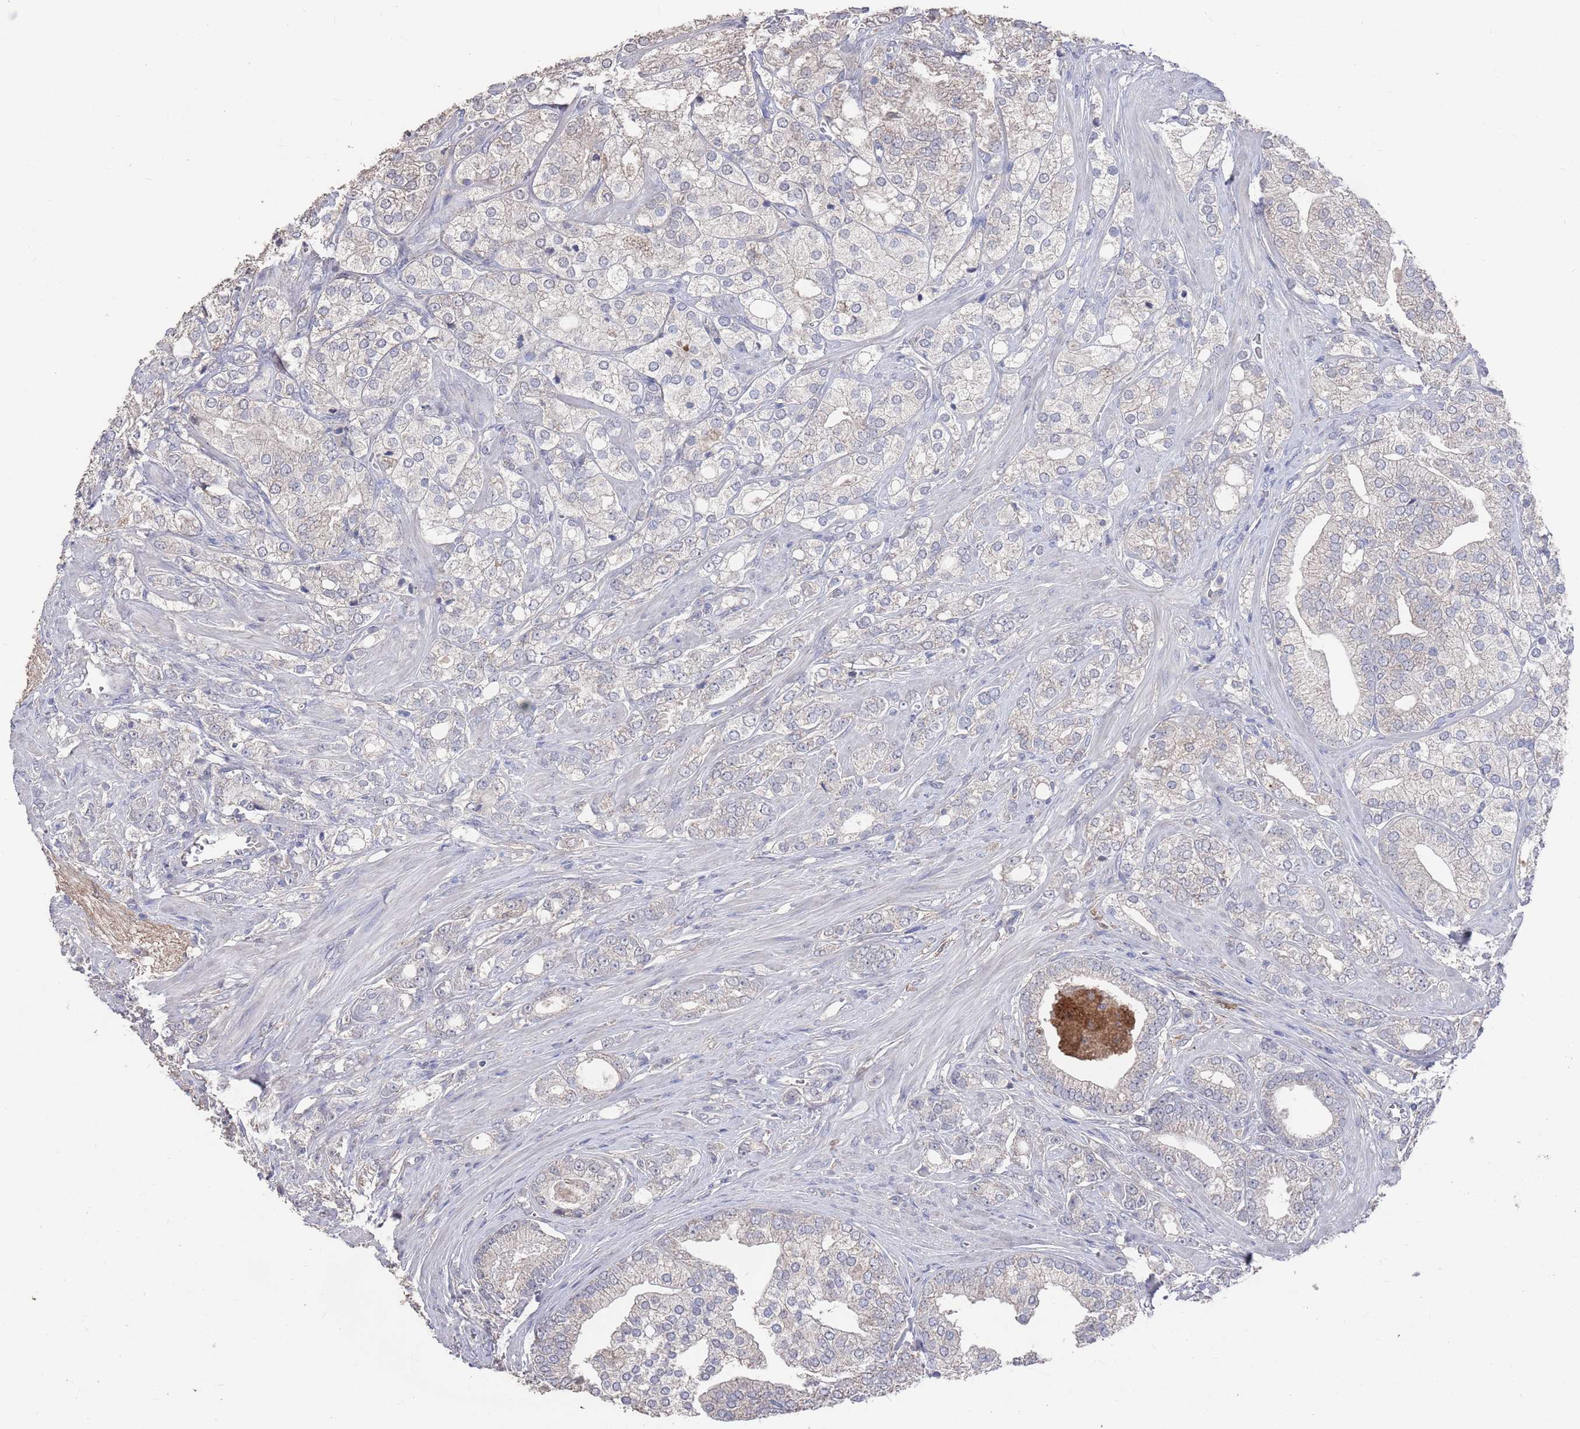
{"staining": {"intensity": "negative", "quantity": "none", "location": "none"}, "tissue": "prostate cancer", "cell_type": "Tumor cells", "image_type": "cancer", "snomed": [{"axis": "morphology", "description": "Adenocarcinoma, High grade"}, {"axis": "topography", "description": "Prostate"}], "caption": "This histopathology image is of prostate cancer stained with immunohistochemistry to label a protein in brown with the nuclei are counter-stained blue. There is no expression in tumor cells.", "gene": "BTBD18", "patient": {"sex": "male", "age": 50}}